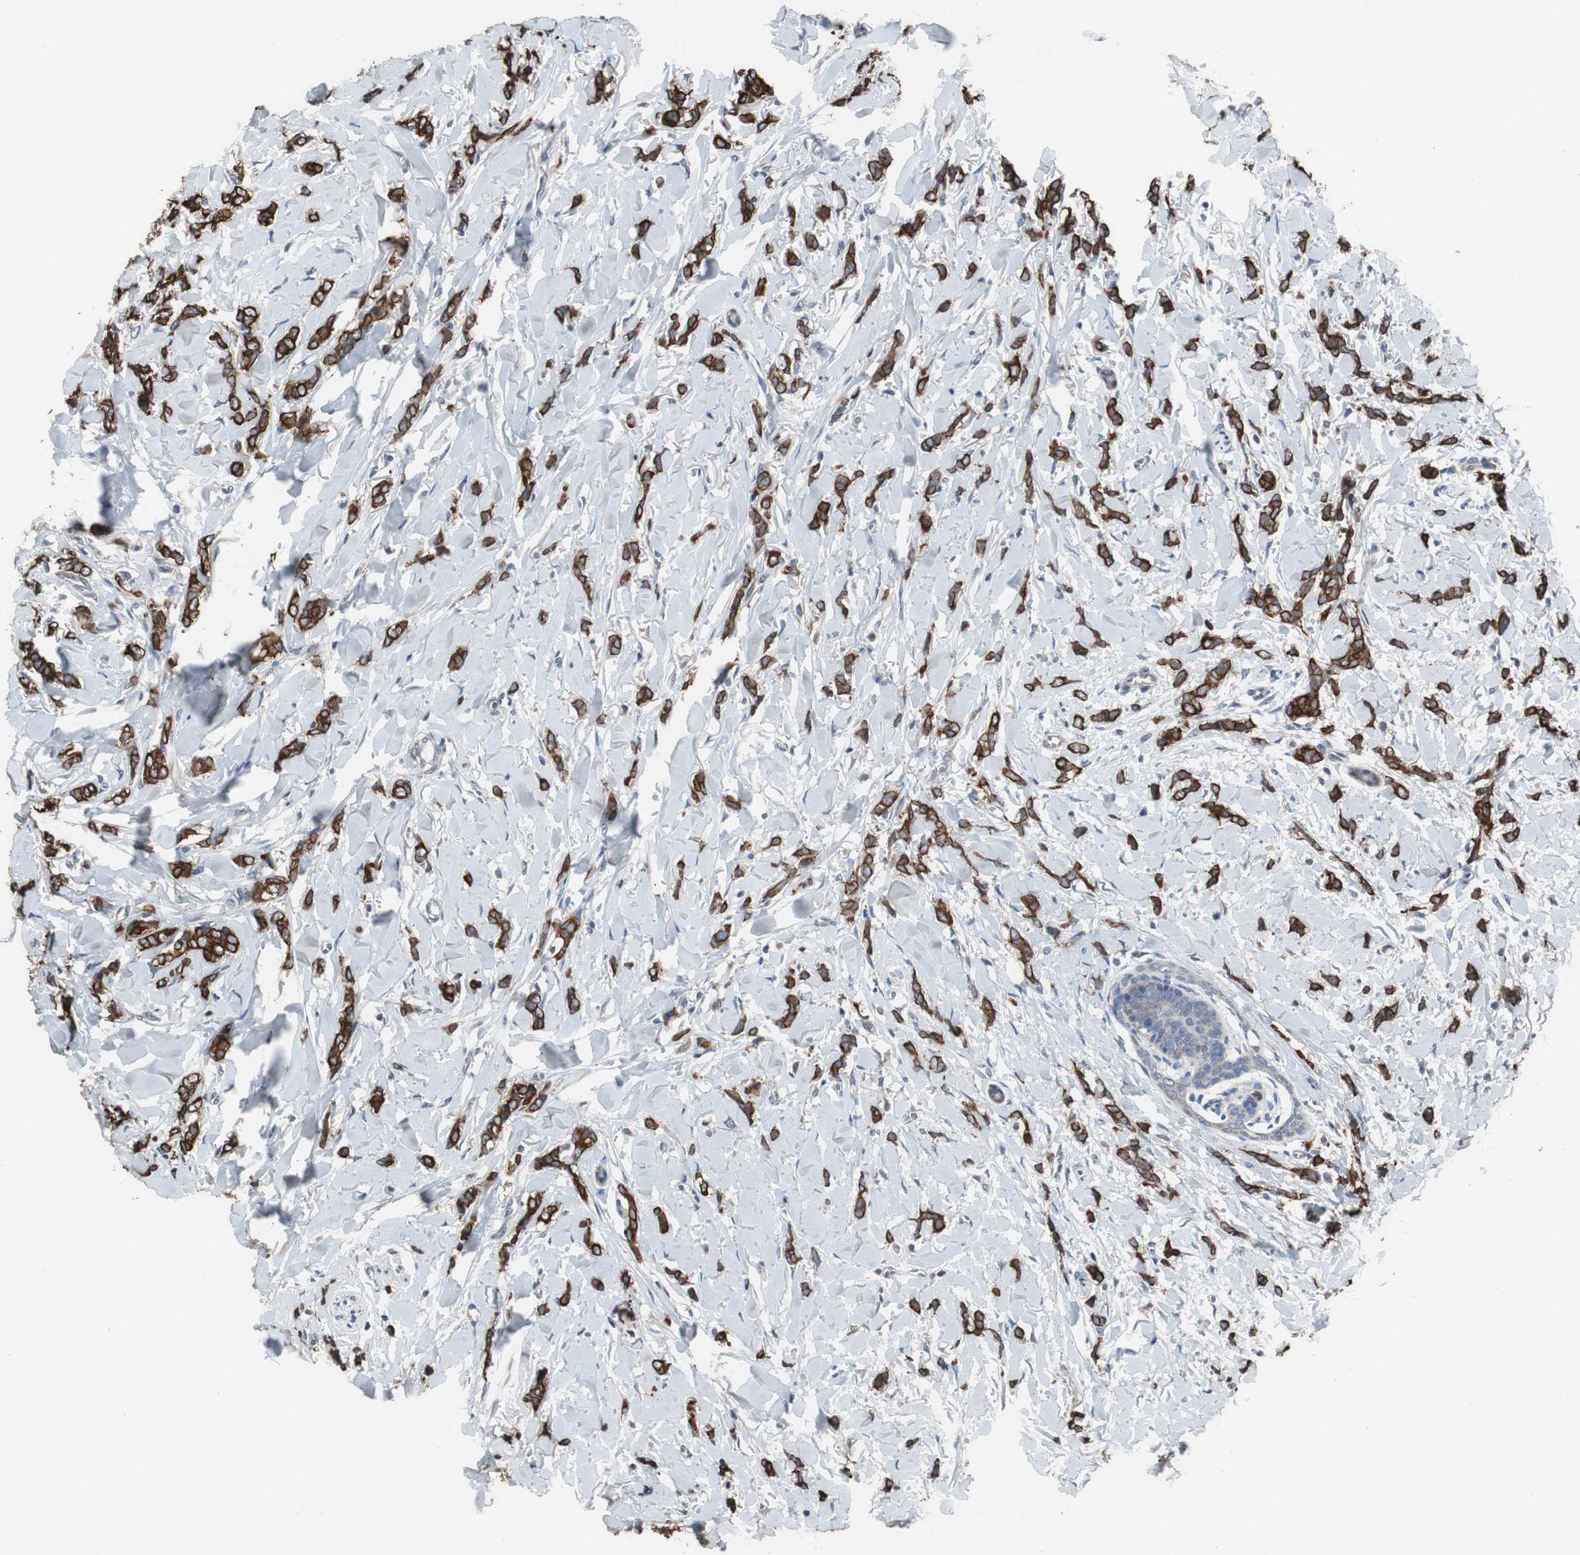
{"staining": {"intensity": "strong", "quantity": ">75%", "location": "cytoplasmic/membranous"}, "tissue": "breast cancer", "cell_type": "Tumor cells", "image_type": "cancer", "snomed": [{"axis": "morphology", "description": "Lobular carcinoma"}, {"axis": "topography", "description": "Skin"}, {"axis": "topography", "description": "Breast"}], "caption": "A micrograph of lobular carcinoma (breast) stained for a protein displays strong cytoplasmic/membranous brown staining in tumor cells.", "gene": "USP10", "patient": {"sex": "female", "age": 46}}